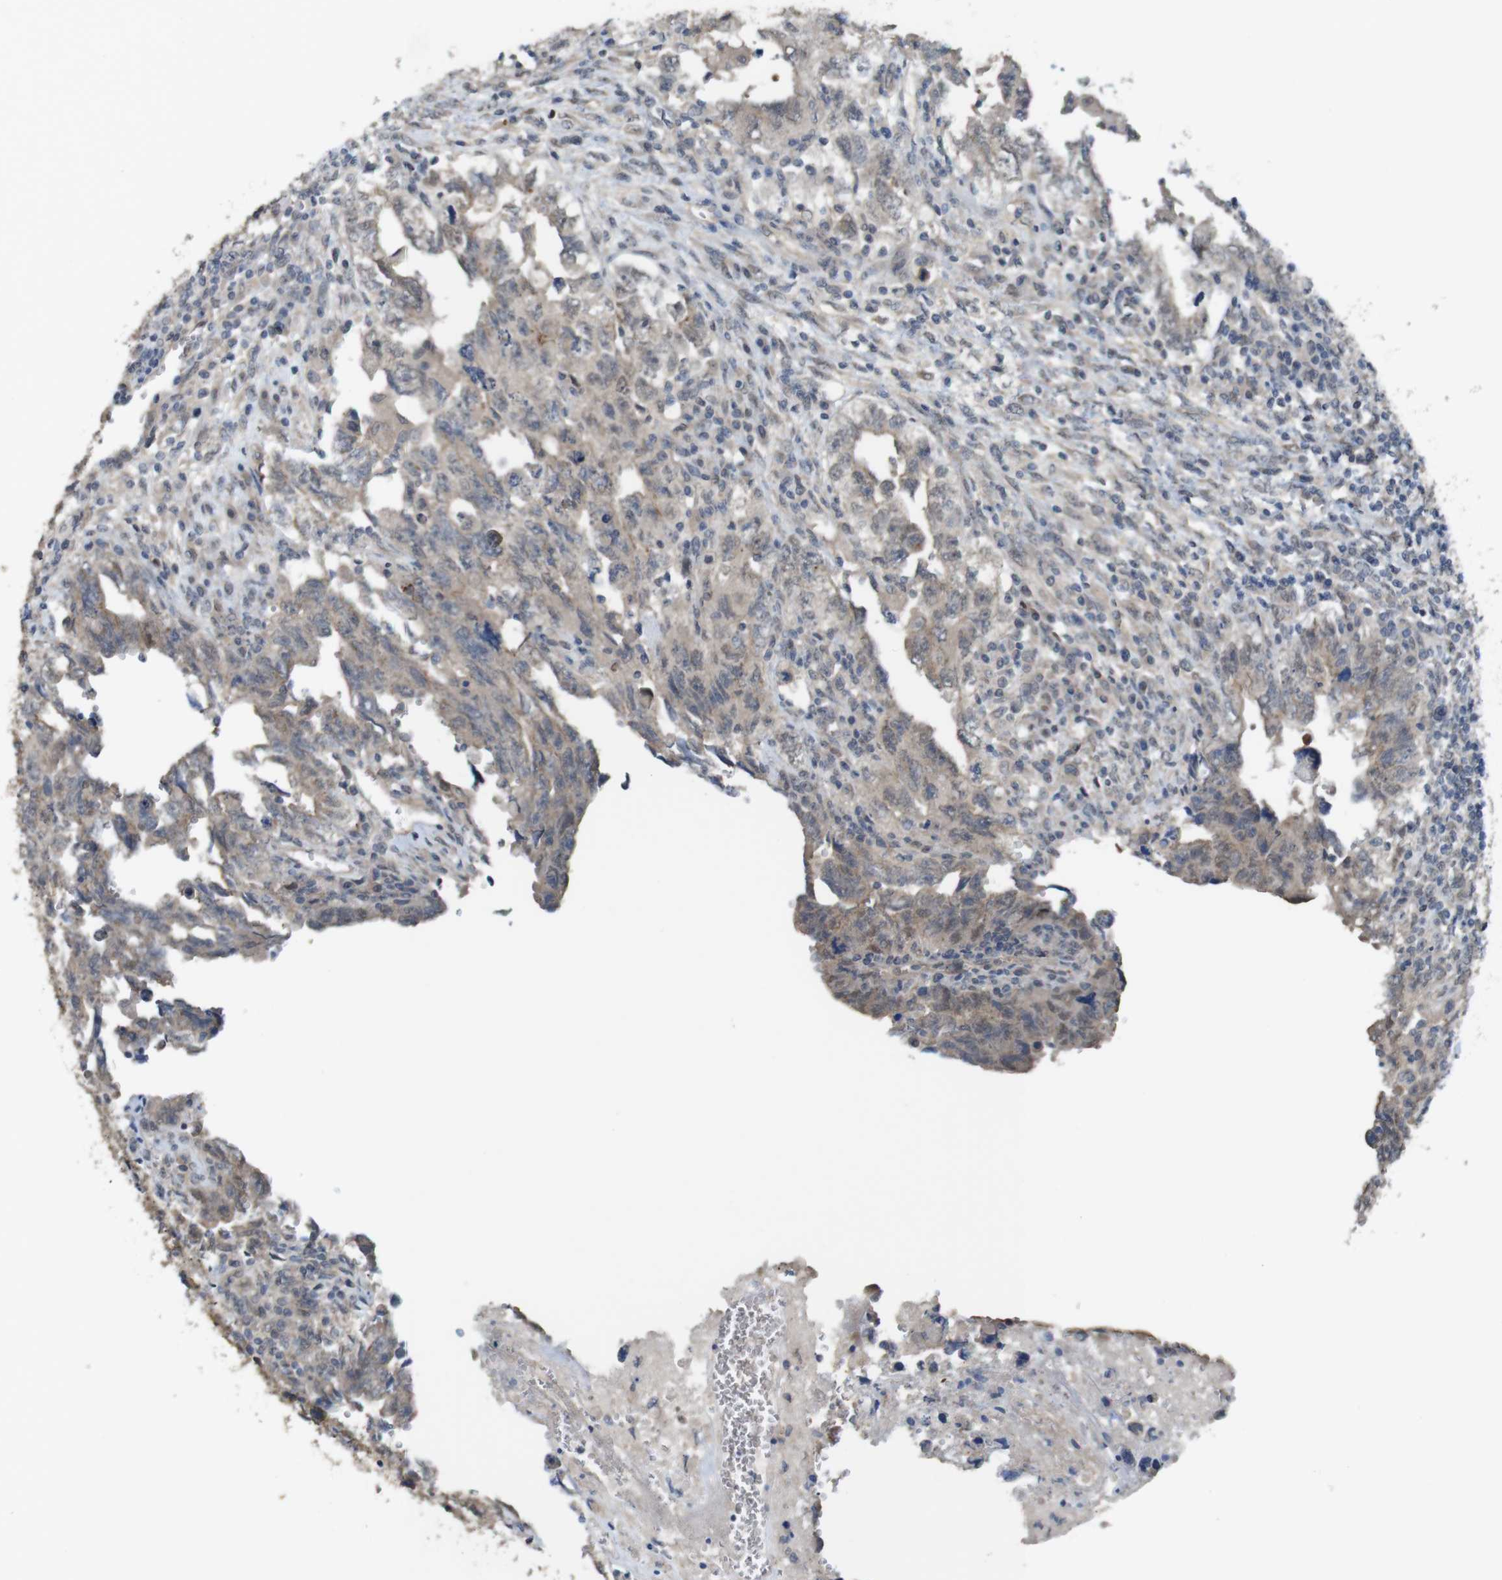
{"staining": {"intensity": "weak", "quantity": ">75%", "location": "cytoplasmic/membranous"}, "tissue": "testis cancer", "cell_type": "Tumor cells", "image_type": "cancer", "snomed": [{"axis": "morphology", "description": "Carcinoma, Embryonal, NOS"}, {"axis": "topography", "description": "Testis"}], "caption": "Testis cancer (embryonal carcinoma) stained with a protein marker displays weak staining in tumor cells.", "gene": "CDC34", "patient": {"sex": "male", "age": 28}}